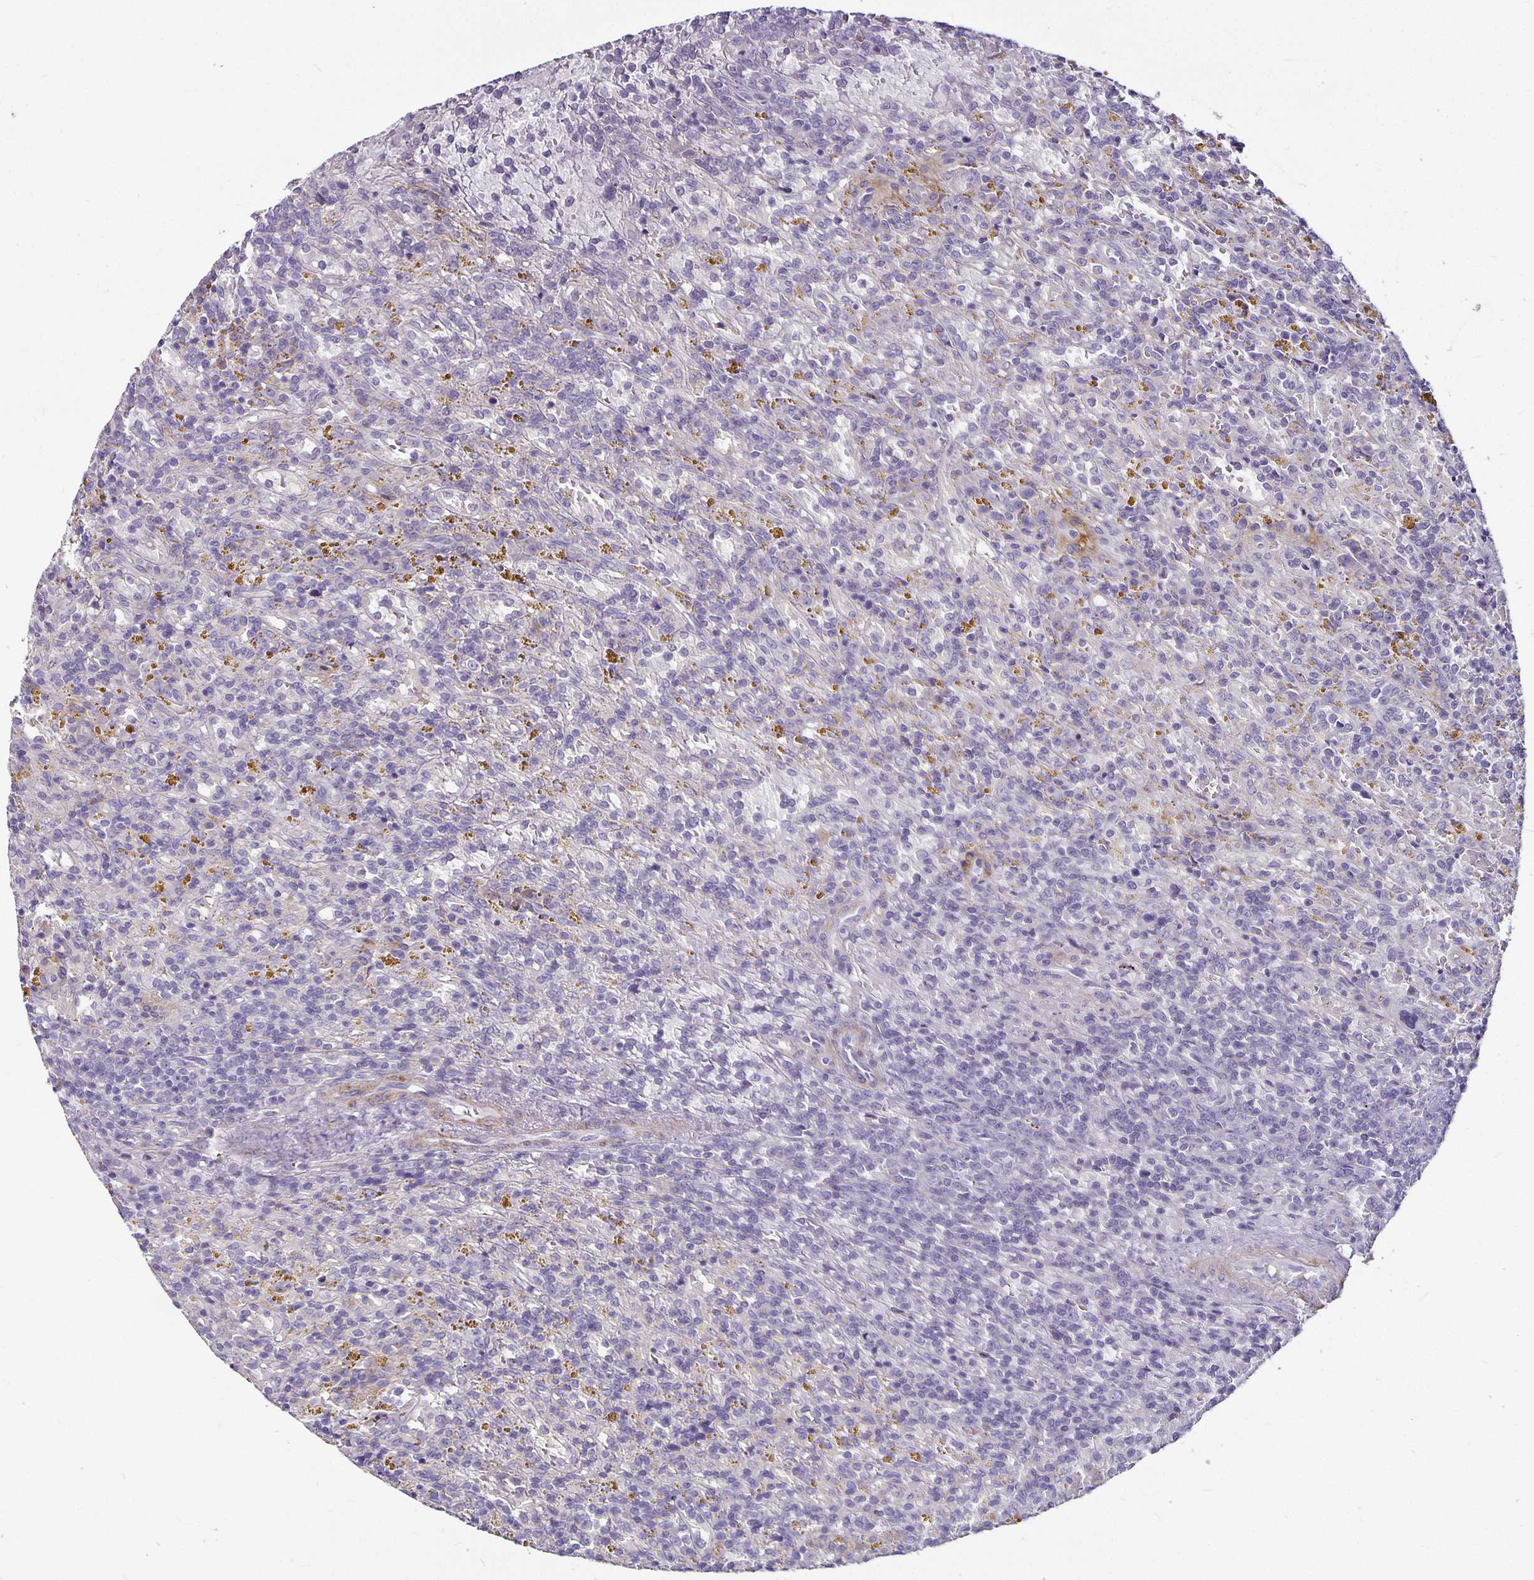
{"staining": {"intensity": "negative", "quantity": "none", "location": "none"}, "tissue": "lymphoma", "cell_type": "Tumor cells", "image_type": "cancer", "snomed": [{"axis": "morphology", "description": "Malignant lymphoma, non-Hodgkin's type, Low grade"}, {"axis": "topography", "description": "Spleen"}], "caption": "Tumor cells are negative for protein expression in human malignant lymphoma, non-Hodgkin's type (low-grade). The staining is performed using DAB (3,3'-diaminobenzidine) brown chromogen with nuclei counter-stained in using hematoxylin.", "gene": "CA12", "patient": {"sex": "female", "age": 65}}